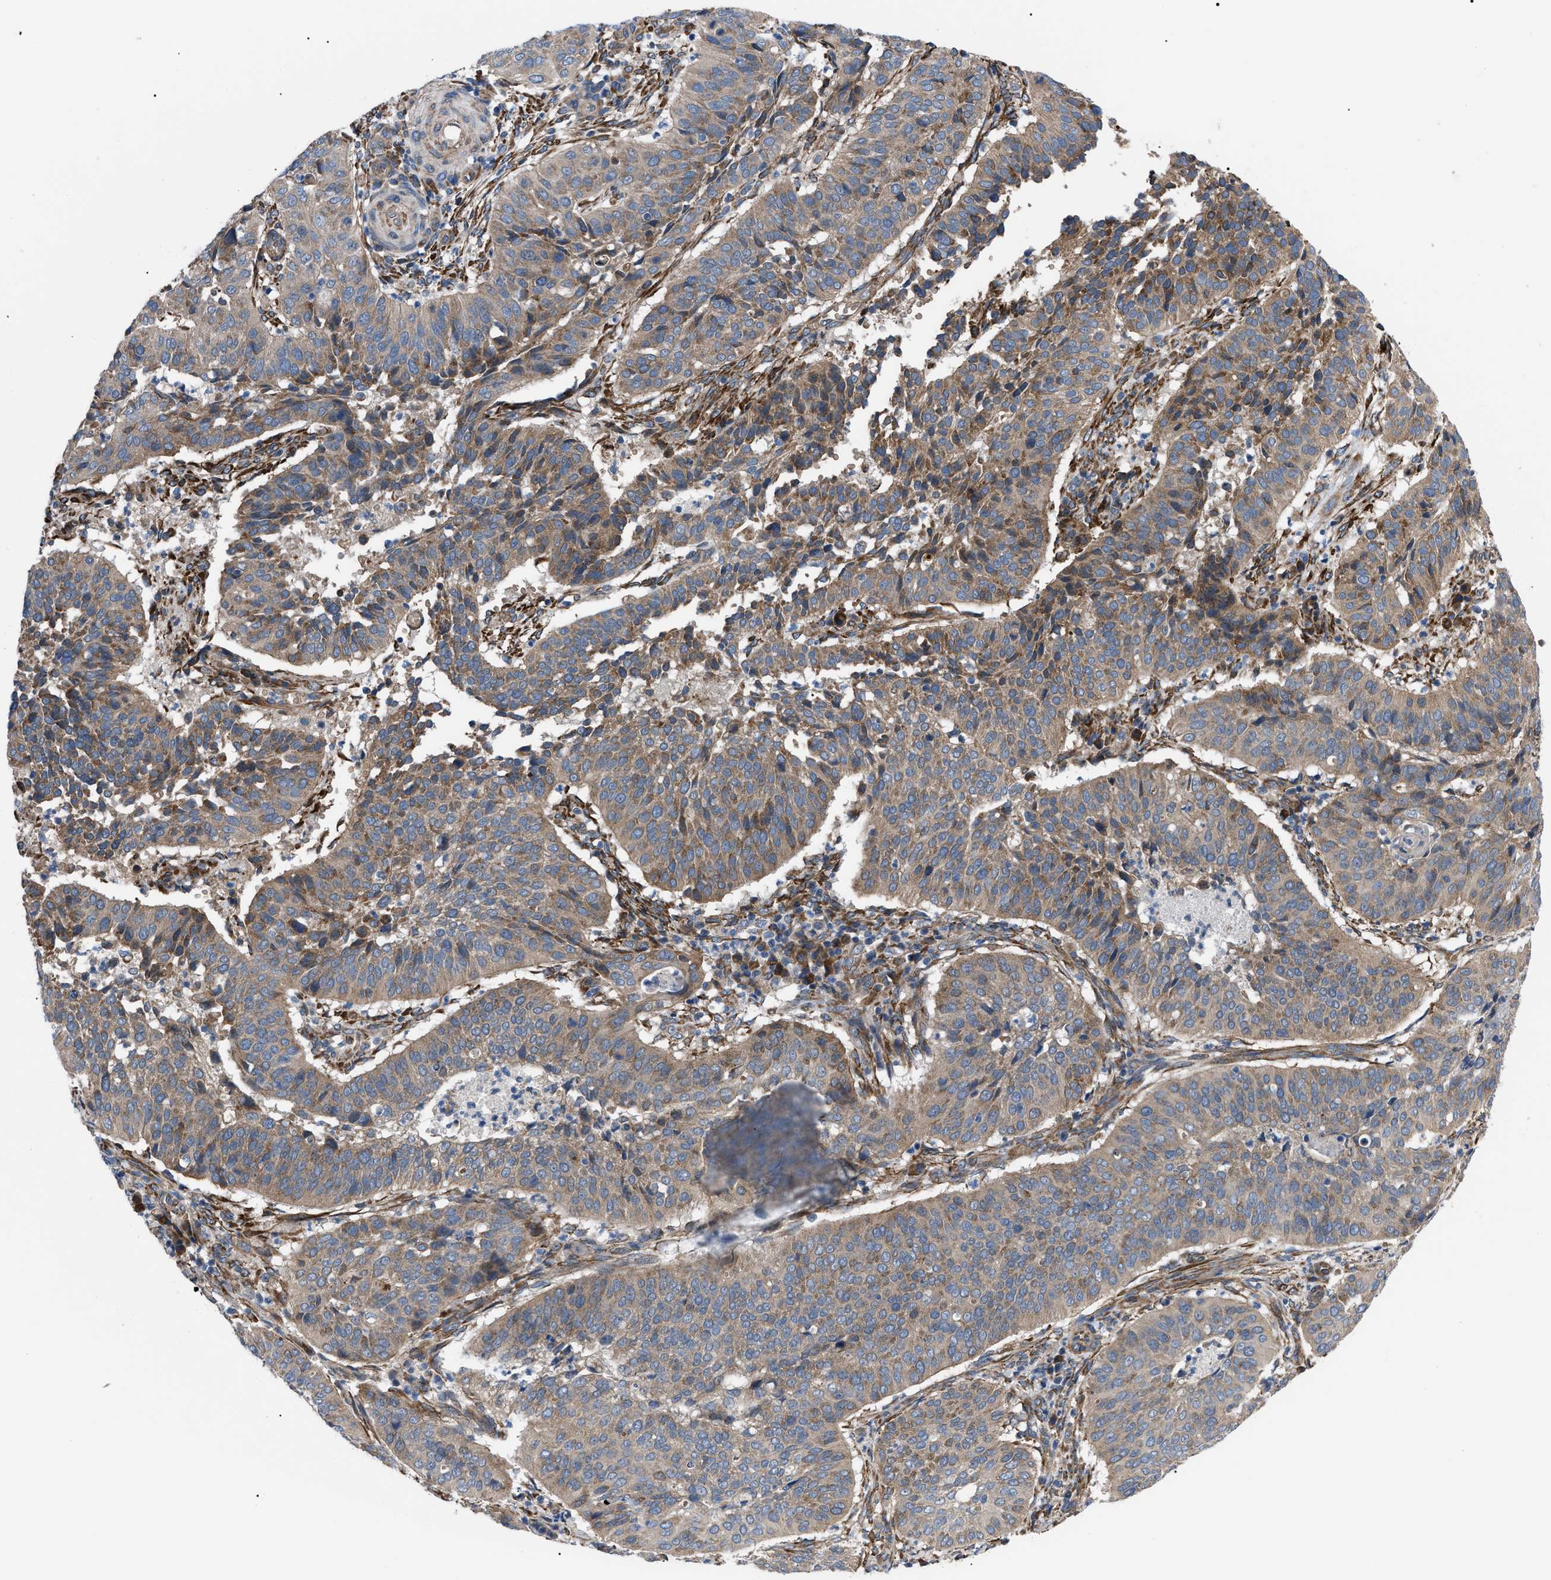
{"staining": {"intensity": "moderate", "quantity": ">75%", "location": "cytoplasmic/membranous"}, "tissue": "cervical cancer", "cell_type": "Tumor cells", "image_type": "cancer", "snomed": [{"axis": "morphology", "description": "Normal tissue, NOS"}, {"axis": "morphology", "description": "Squamous cell carcinoma, NOS"}, {"axis": "topography", "description": "Cervix"}], "caption": "Immunohistochemical staining of human squamous cell carcinoma (cervical) displays medium levels of moderate cytoplasmic/membranous positivity in approximately >75% of tumor cells.", "gene": "MYO10", "patient": {"sex": "female", "age": 39}}